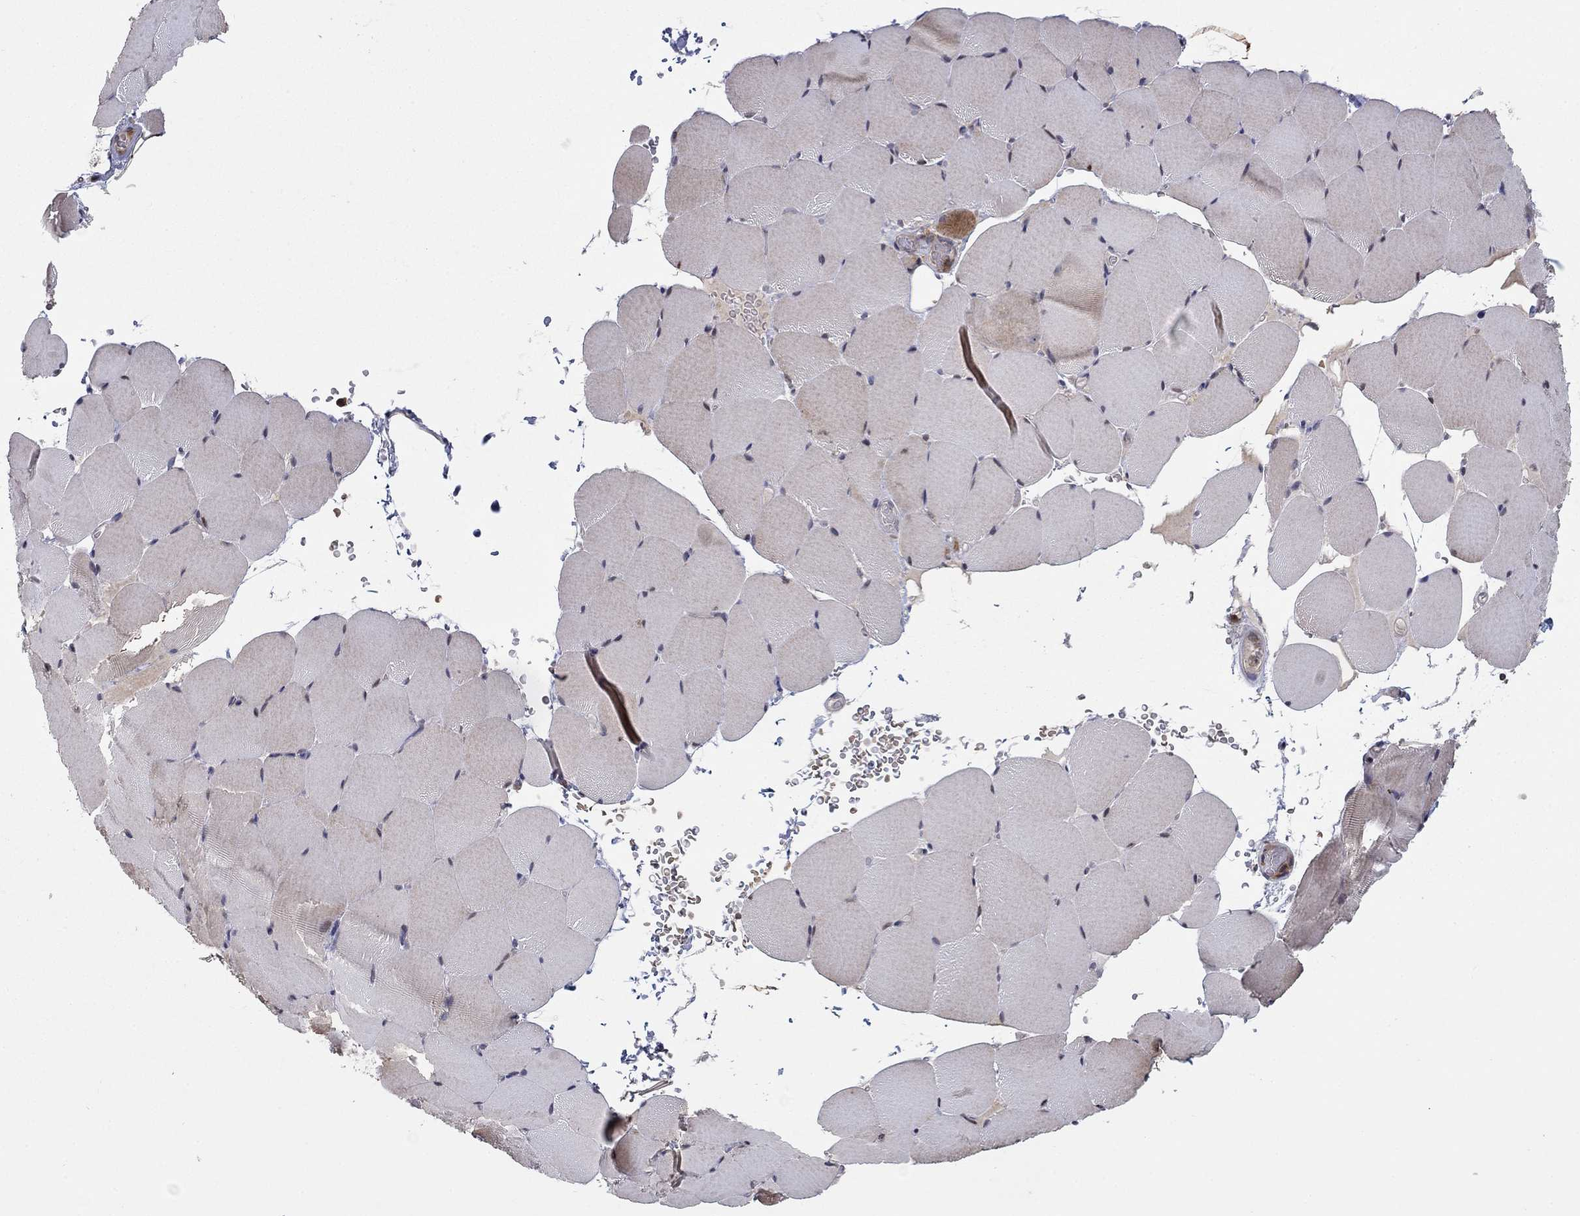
{"staining": {"intensity": "moderate", "quantity": "<25%", "location": "cytoplasmic/membranous"}, "tissue": "skeletal muscle", "cell_type": "Myocytes", "image_type": "normal", "snomed": [{"axis": "morphology", "description": "Normal tissue, NOS"}, {"axis": "topography", "description": "Skeletal muscle"}], "caption": "This is a histology image of immunohistochemistry staining of unremarkable skeletal muscle, which shows moderate expression in the cytoplasmic/membranous of myocytes.", "gene": "LPCAT4", "patient": {"sex": "female", "age": 37}}